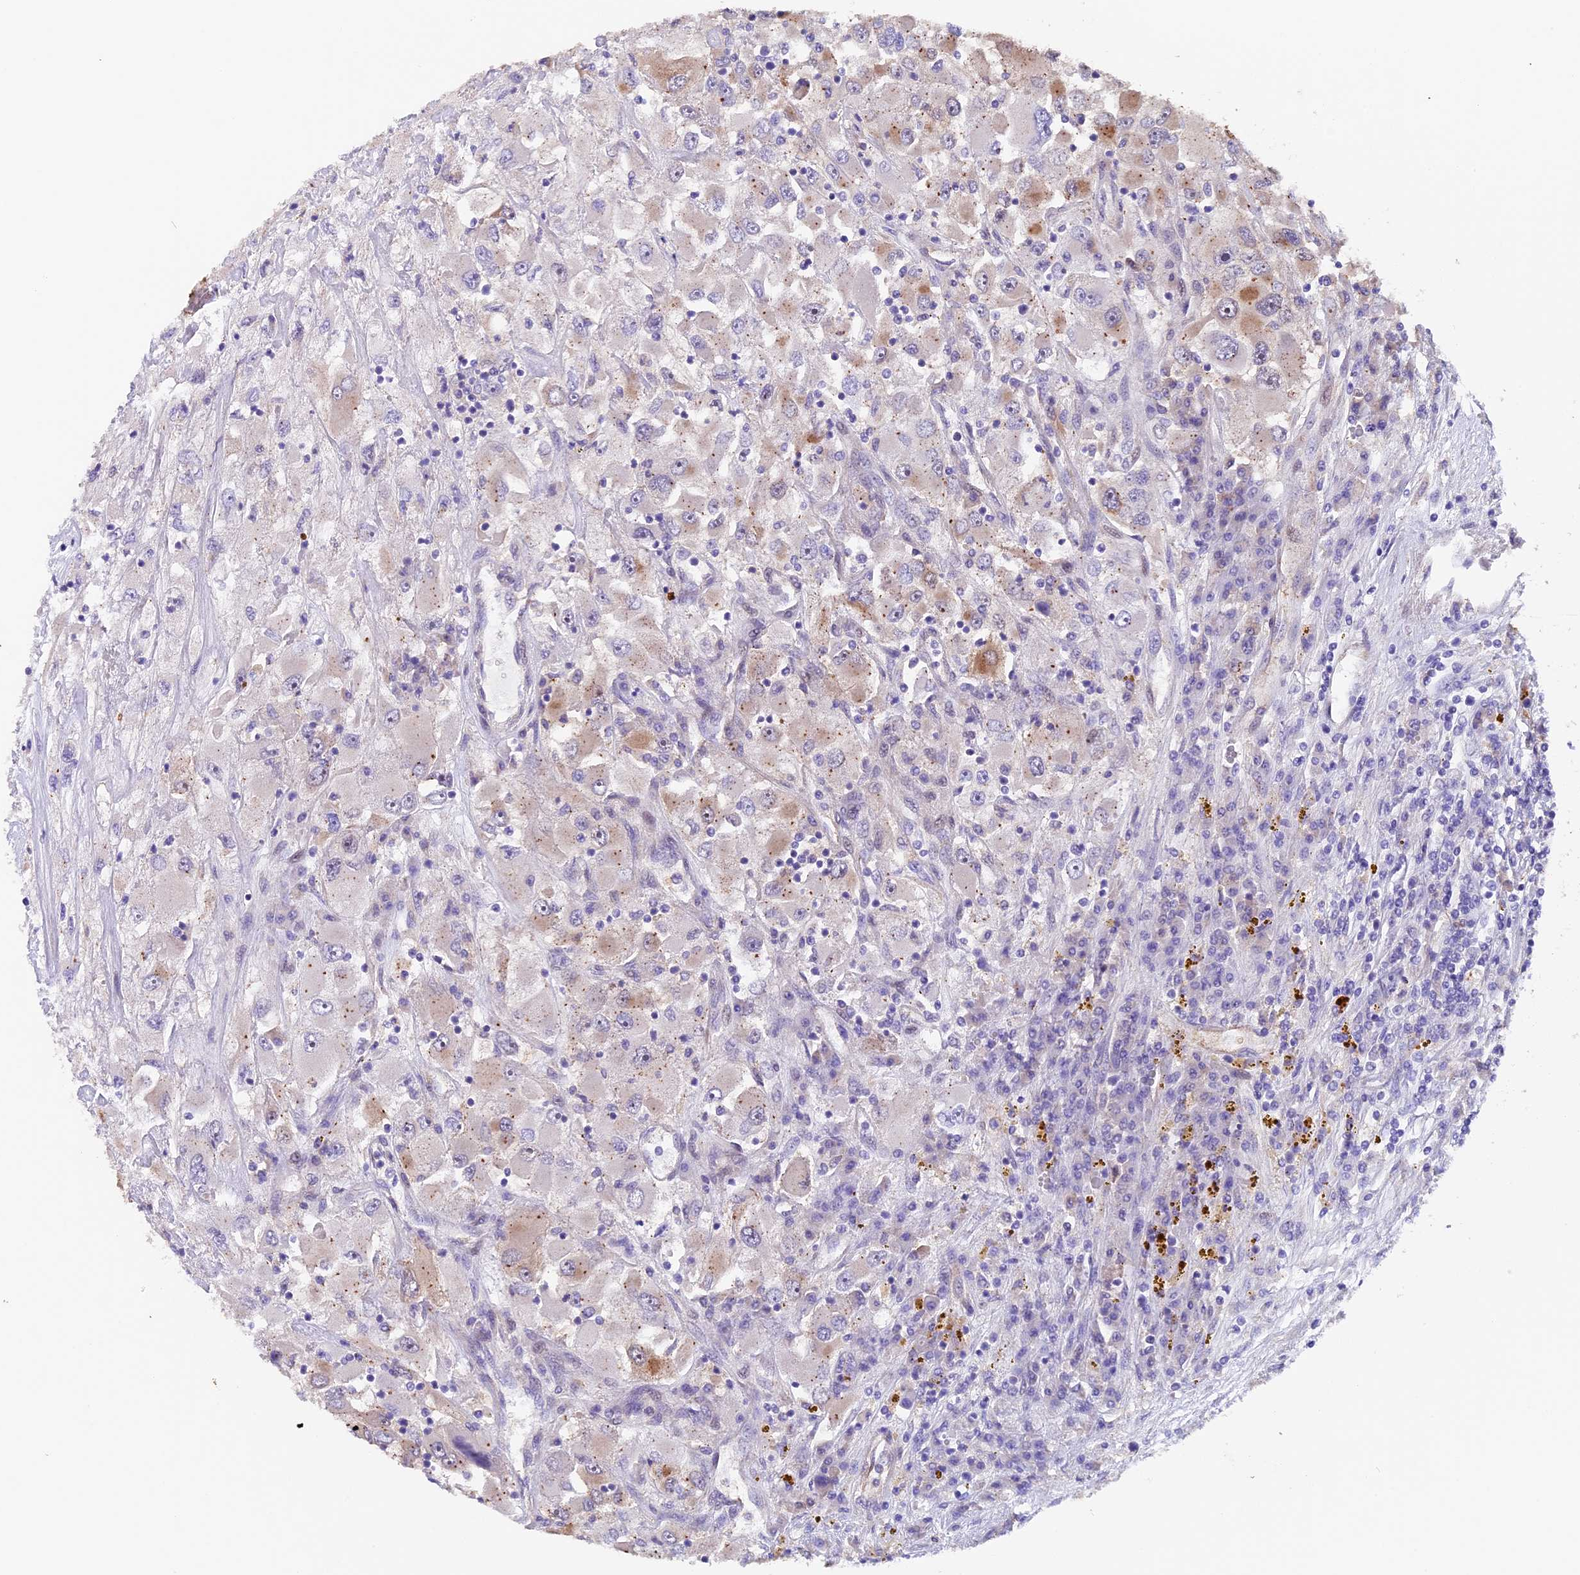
{"staining": {"intensity": "moderate", "quantity": "<25%", "location": "cytoplasmic/membranous"}, "tissue": "renal cancer", "cell_type": "Tumor cells", "image_type": "cancer", "snomed": [{"axis": "morphology", "description": "Adenocarcinoma, NOS"}, {"axis": "topography", "description": "Kidney"}], "caption": "Immunohistochemical staining of human adenocarcinoma (renal) displays moderate cytoplasmic/membranous protein expression in about <25% of tumor cells. (DAB IHC with brightfield microscopy, high magnification).", "gene": "NCK2", "patient": {"sex": "female", "age": 52}}